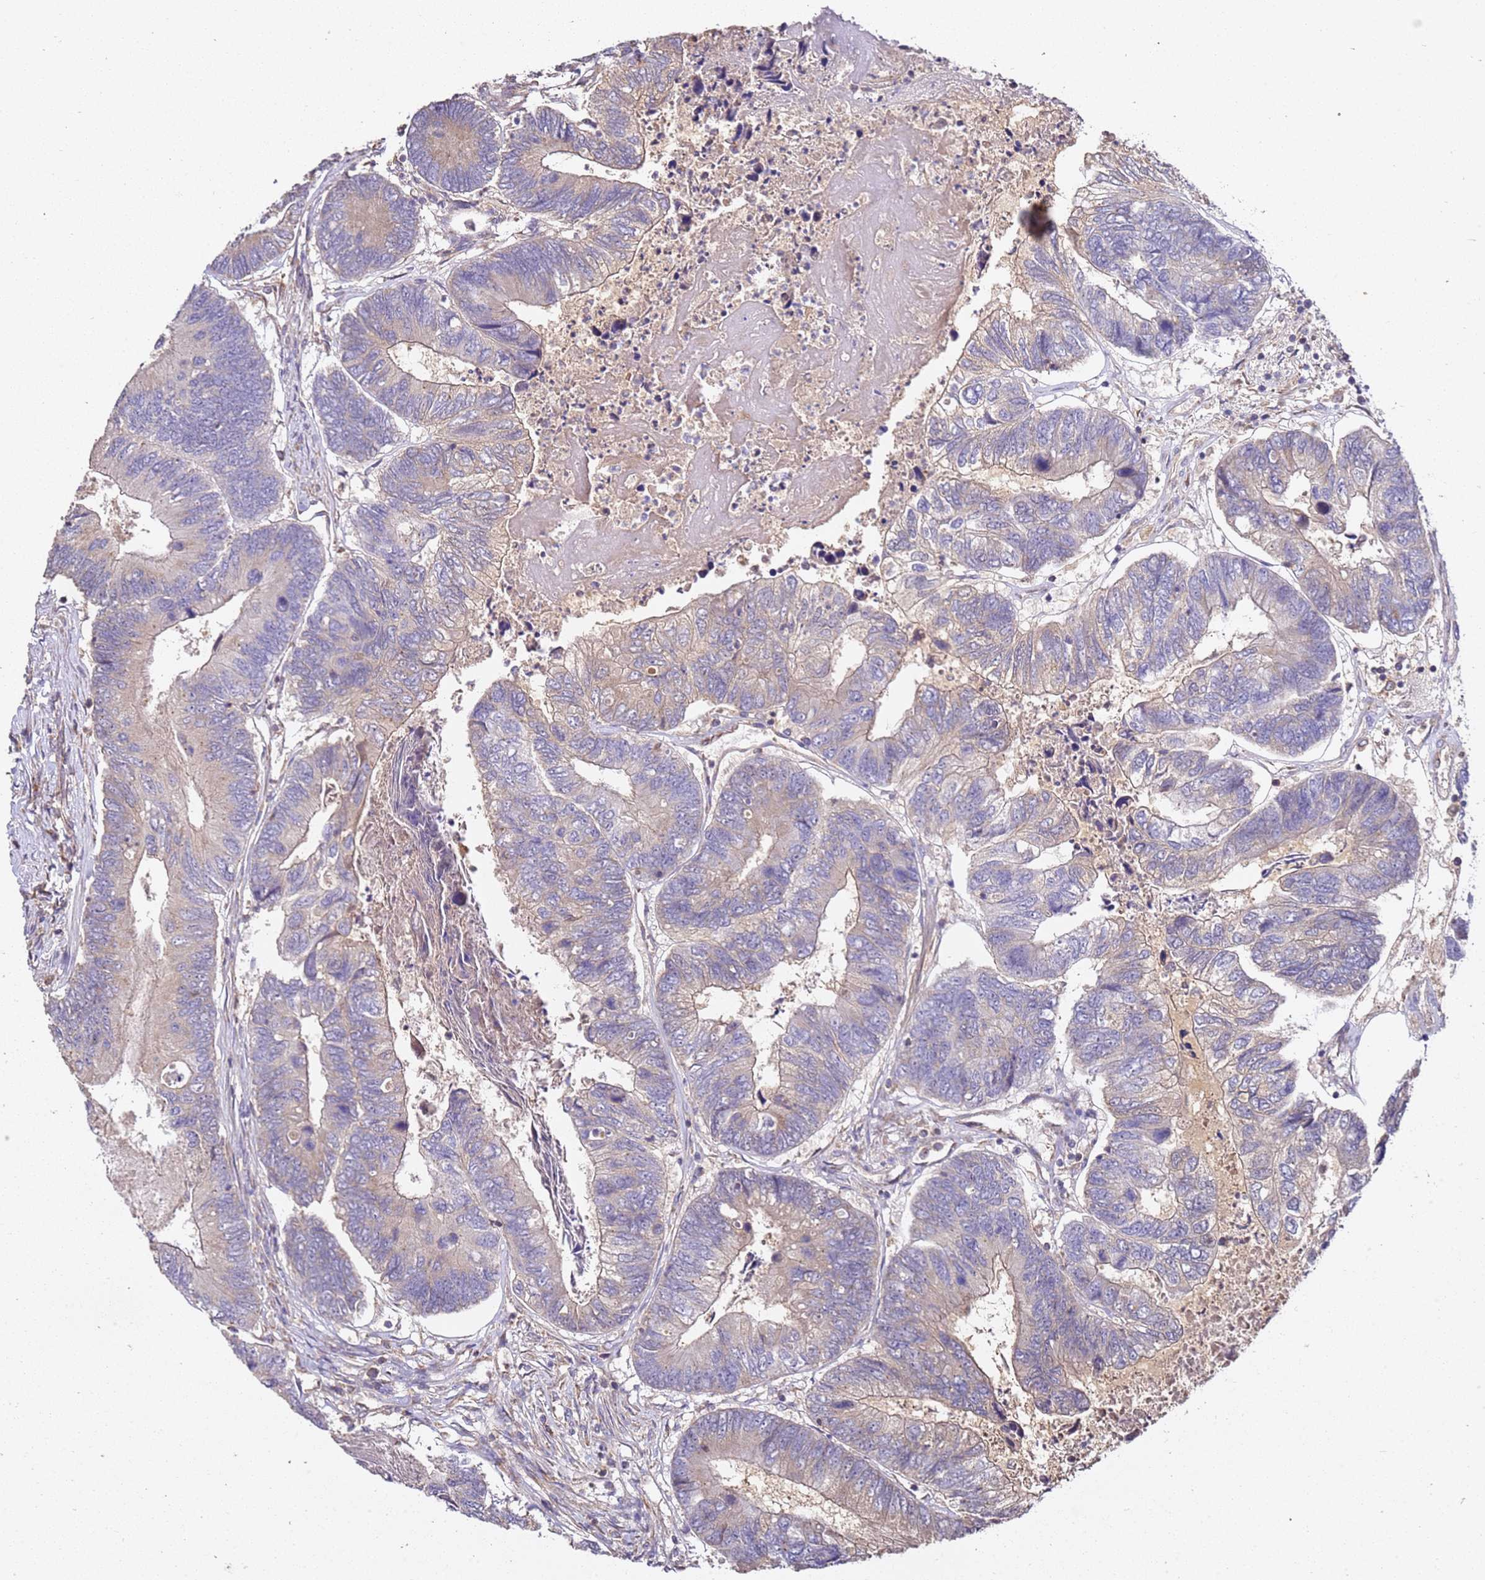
{"staining": {"intensity": "weak", "quantity": "<25%", "location": "cytoplasmic/membranous"}, "tissue": "colorectal cancer", "cell_type": "Tumor cells", "image_type": "cancer", "snomed": [{"axis": "morphology", "description": "Adenocarcinoma, NOS"}, {"axis": "topography", "description": "Colon"}], "caption": "IHC image of human colorectal adenocarcinoma stained for a protein (brown), which displays no staining in tumor cells. (IHC, brightfield microscopy, high magnification).", "gene": "OR2B11", "patient": {"sex": "female", "age": 67}}